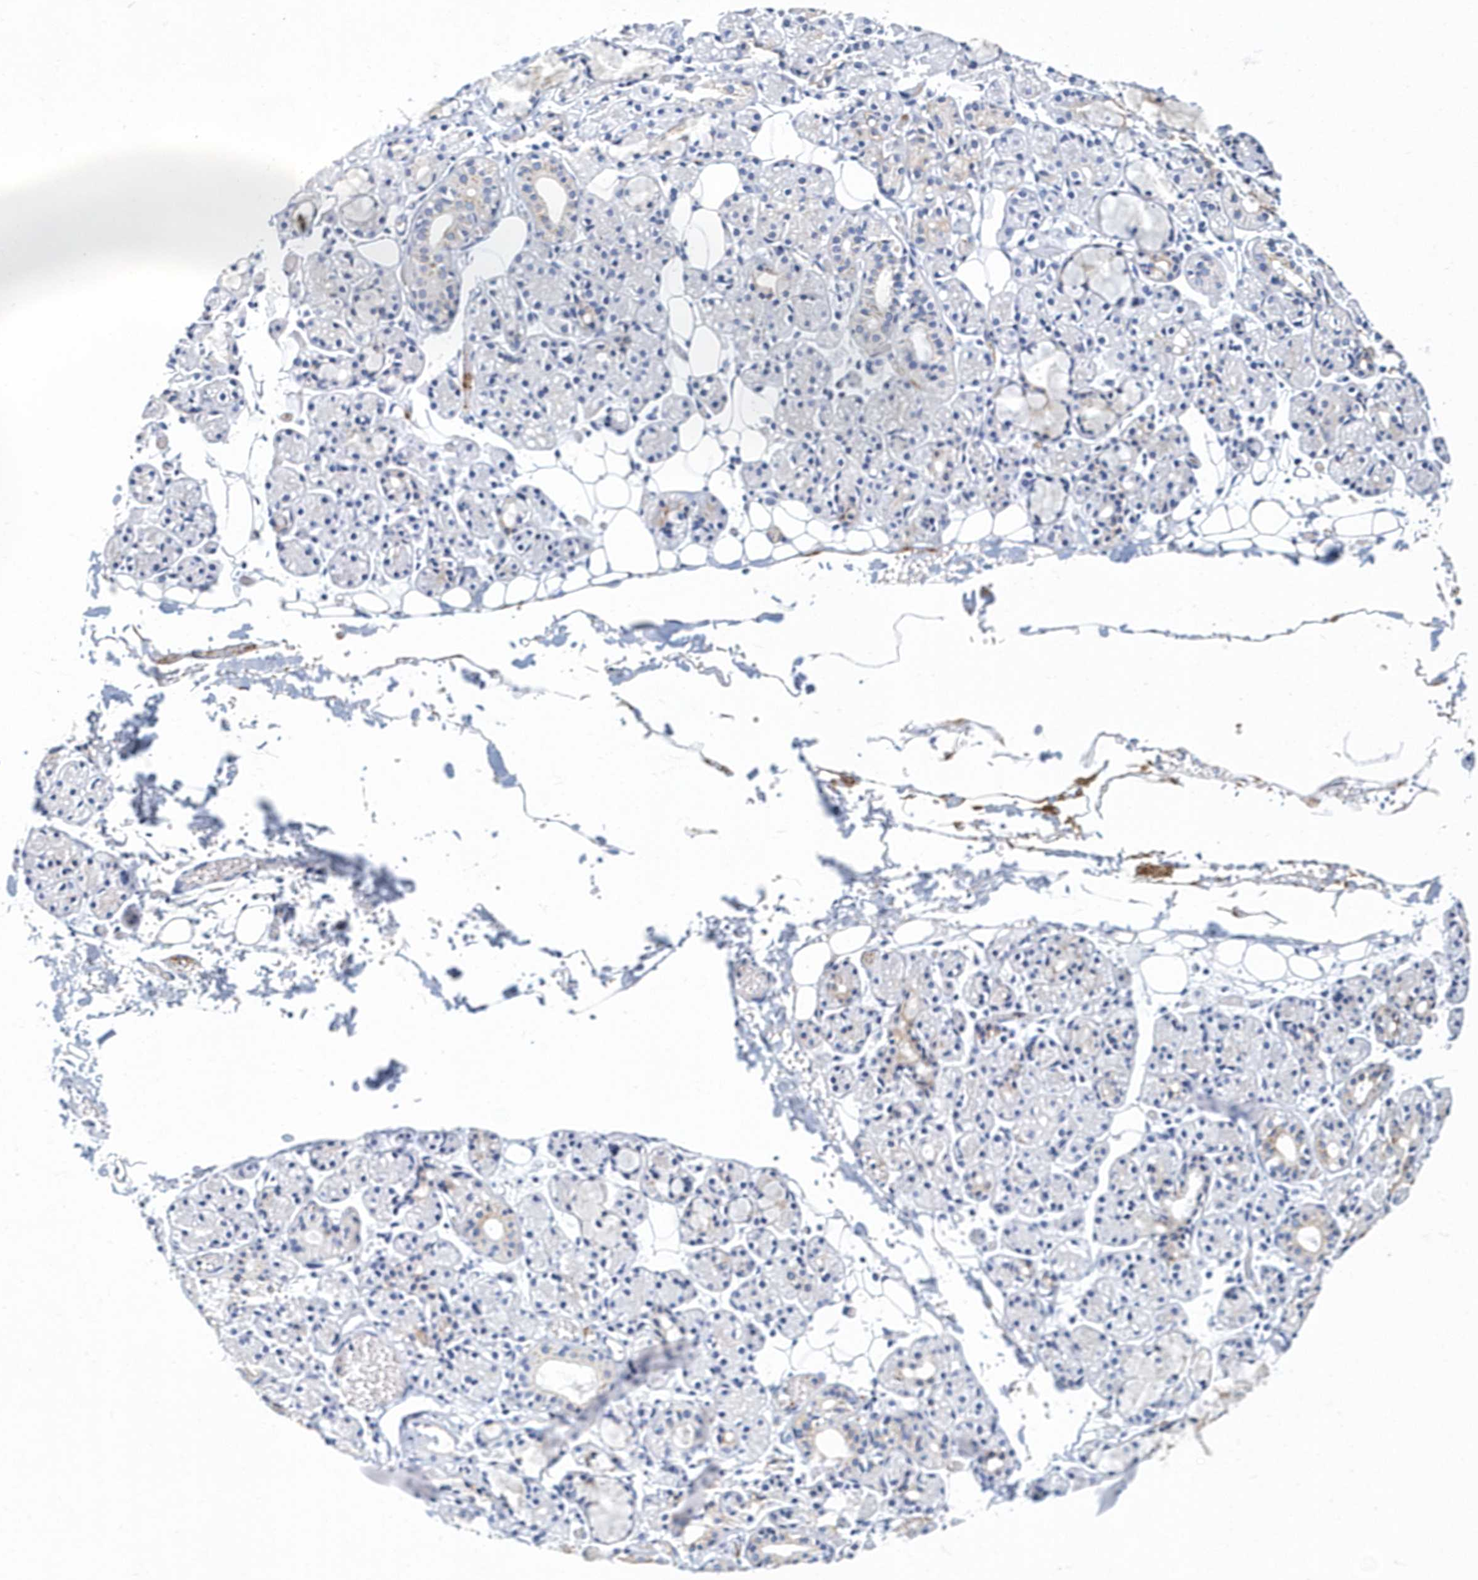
{"staining": {"intensity": "moderate", "quantity": "<25%", "location": "cytoplasmic/membranous"}, "tissue": "salivary gland", "cell_type": "Glandular cells", "image_type": "normal", "snomed": [{"axis": "morphology", "description": "Normal tissue, NOS"}, {"axis": "topography", "description": "Salivary gland"}], "caption": "Protein expression analysis of unremarkable human salivary gland reveals moderate cytoplasmic/membranous expression in about <25% of glandular cells. Immunohistochemistry stains the protein of interest in brown and the nuclei are stained blue.", "gene": "ITGA2B", "patient": {"sex": "male", "age": 63}}